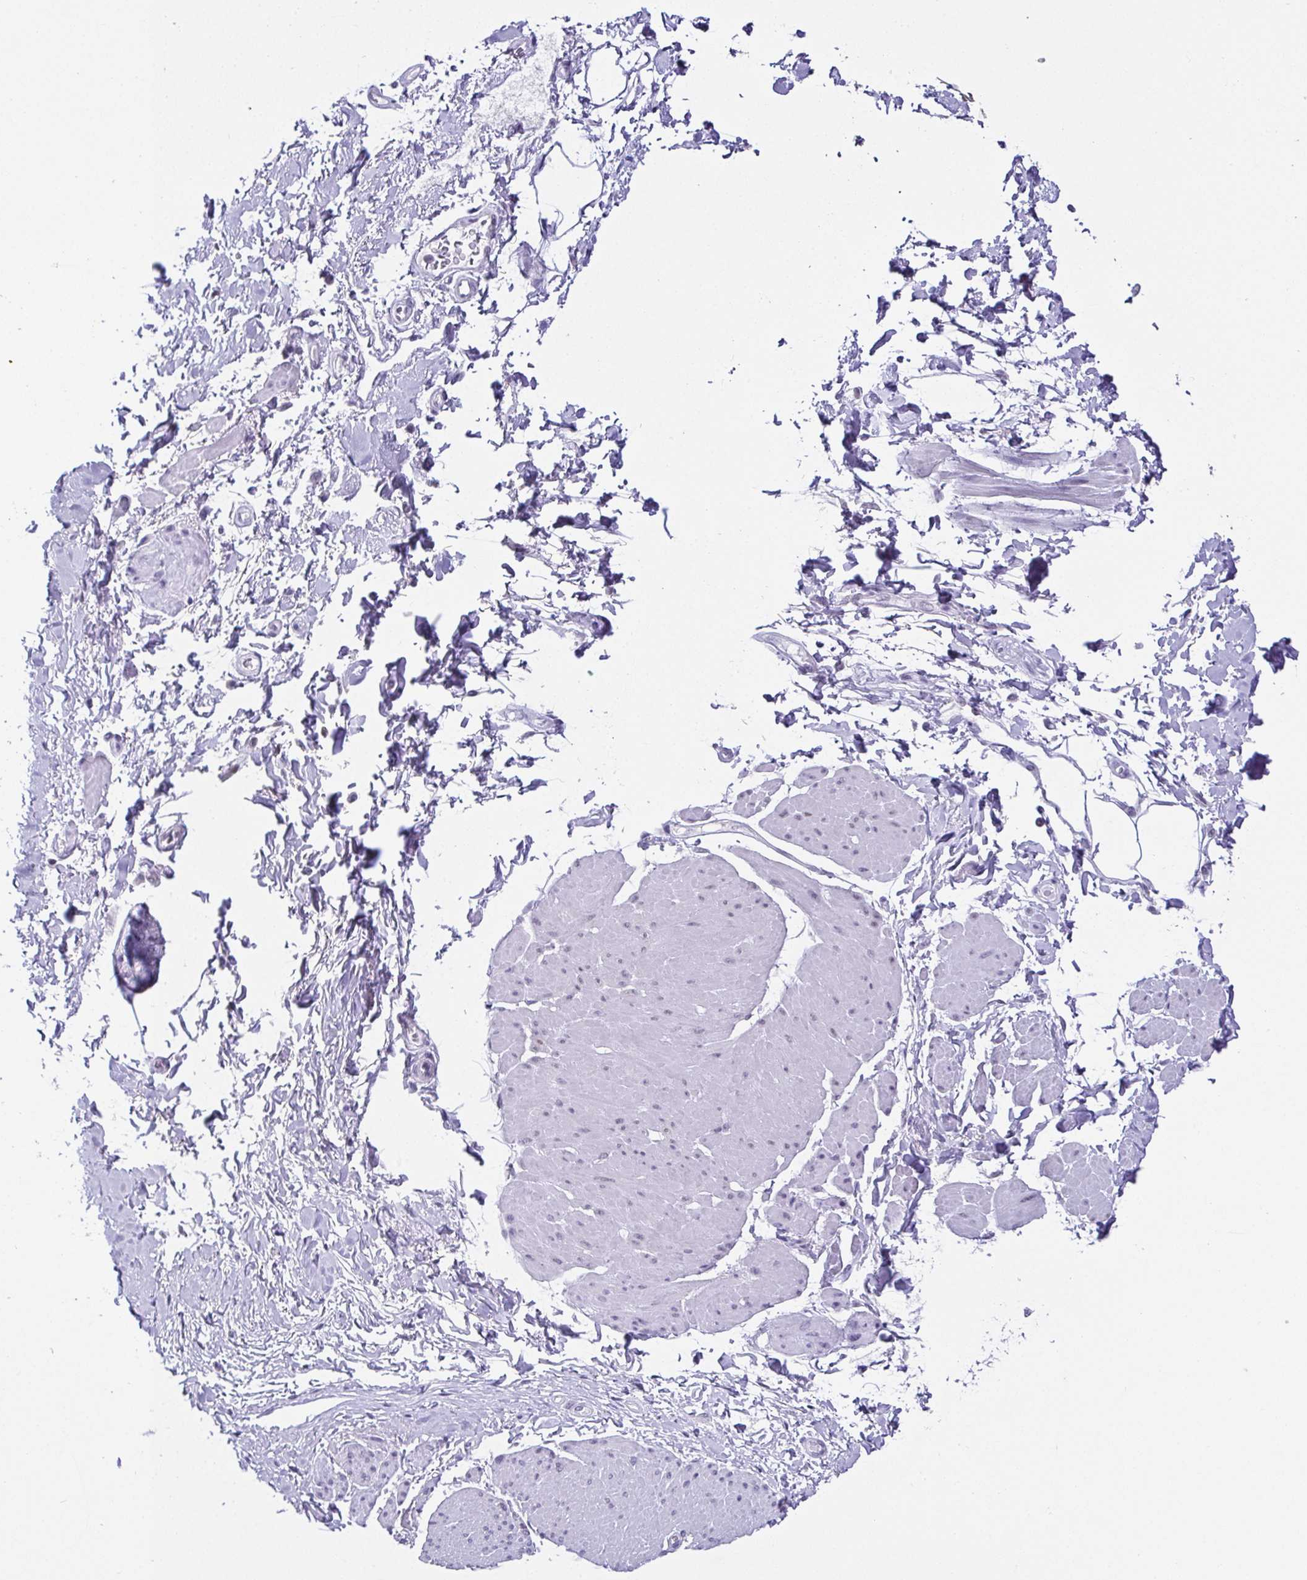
{"staining": {"intensity": "negative", "quantity": "none", "location": "none"}, "tissue": "adipose tissue", "cell_type": "Adipocytes", "image_type": "normal", "snomed": [{"axis": "morphology", "description": "Normal tissue, NOS"}, {"axis": "topography", "description": "Urinary bladder"}, {"axis": "topography", "description": "Peripheral nerve tissue"}], "caption": "Immunohistochemistry (IHC) of normal human adipose tissue exhibits no staining in adipocytes. The staining is performed using DAB brown chromogen with nuclei counter-stained in using hematoxylin.", "gene": "RBM3", "patient": {"sex": "female", "age": 60}}